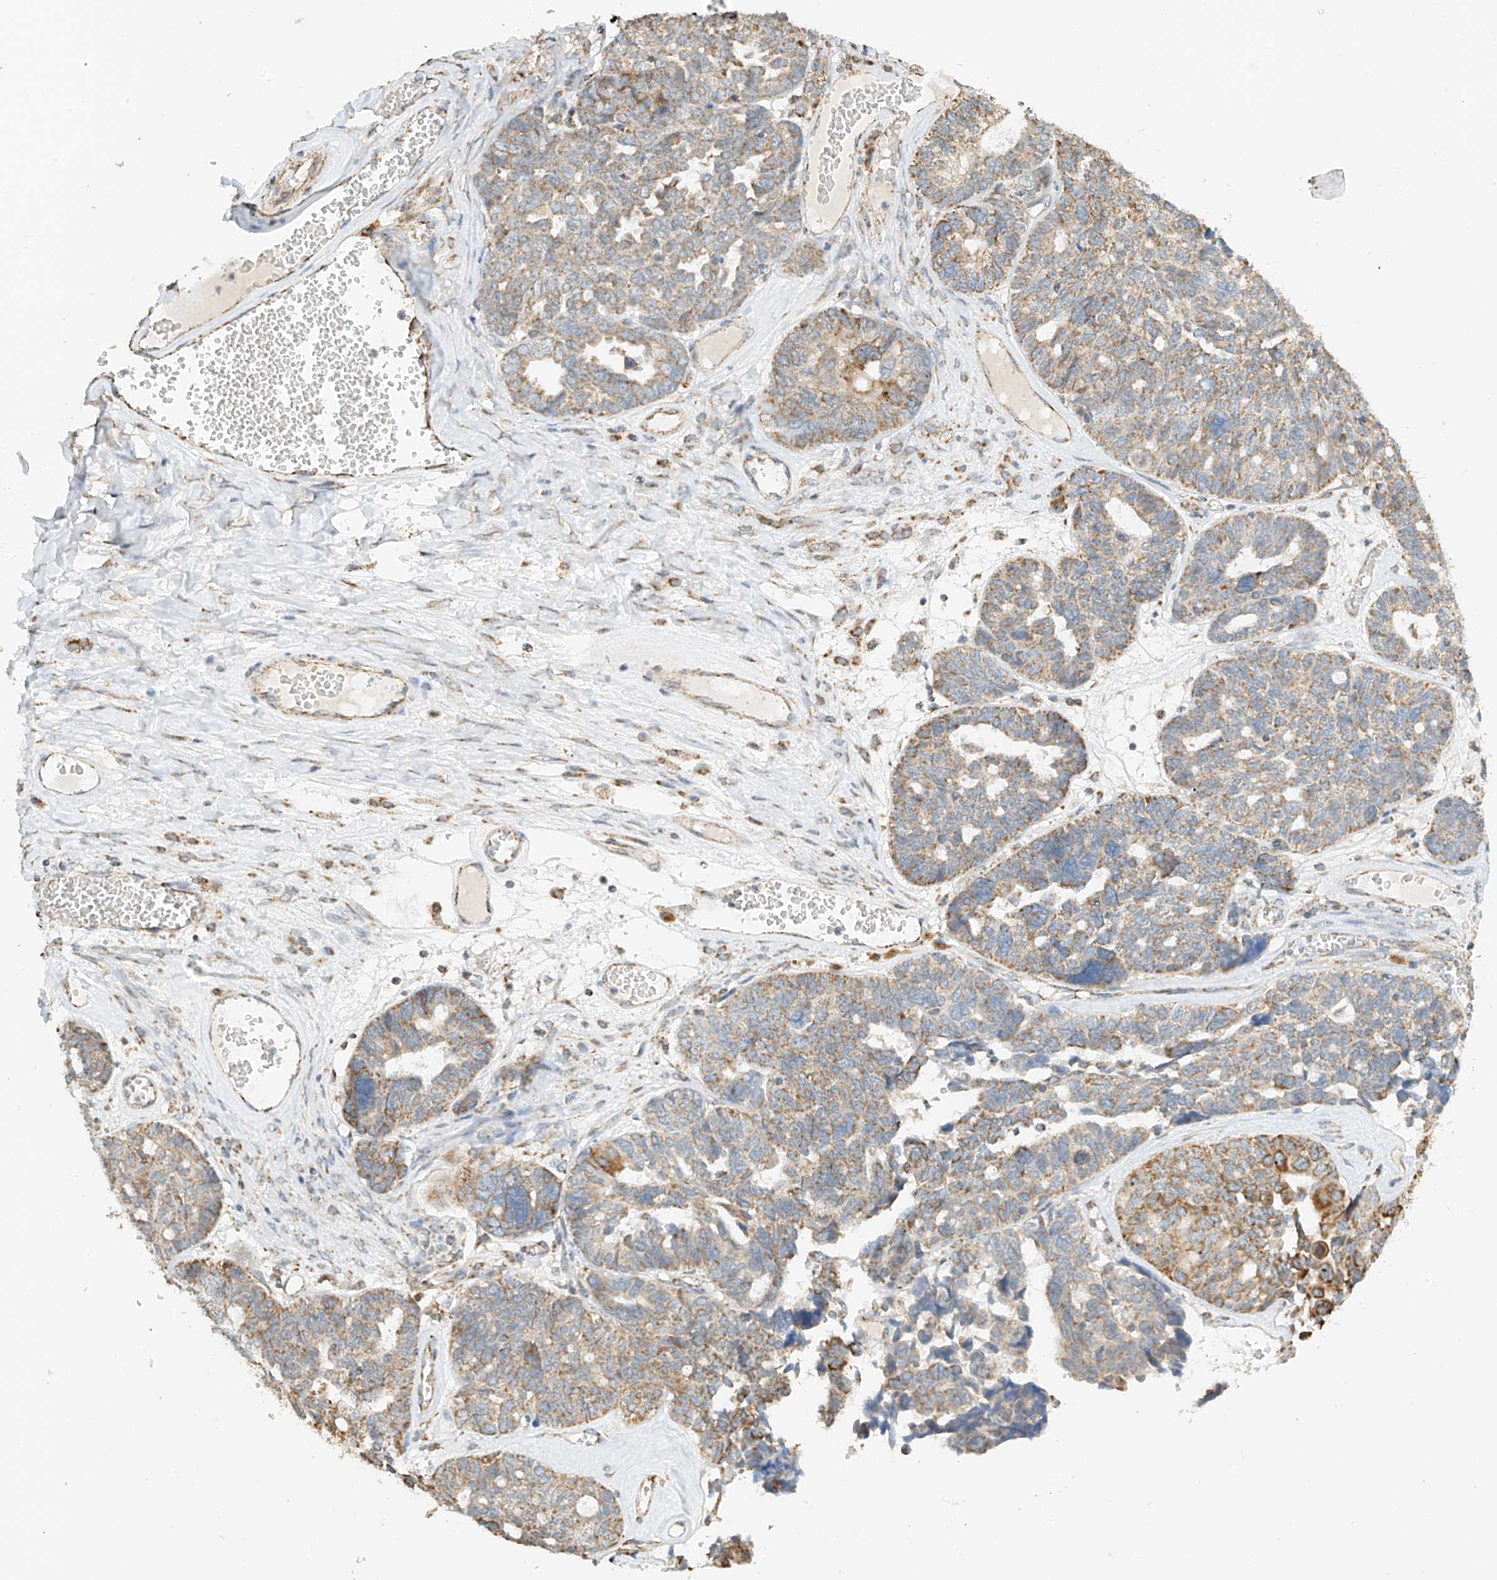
{"staining": {"intensity": "moderate", "quantity": "25%-75%", "location": "cytoplasmic/membranous"}, "tissue": "ovarian cancer", "cell_type": "Tumor cells", "image_type": "cancer", "snomed": [{"axis": "morphology", "description": "Cystadenocarcinoma, serous, NOS"}, {"axis": "topography", "description": "Ovary"}], "caption": "Human ovarian cancer stained for a protein (brown) demonstrates moderate cytoplasmic/membranous positive expression in about 25%-75% of tumor cells.", "gene": "YIPF7", "patient": {"sex": "female", "age": 79}}